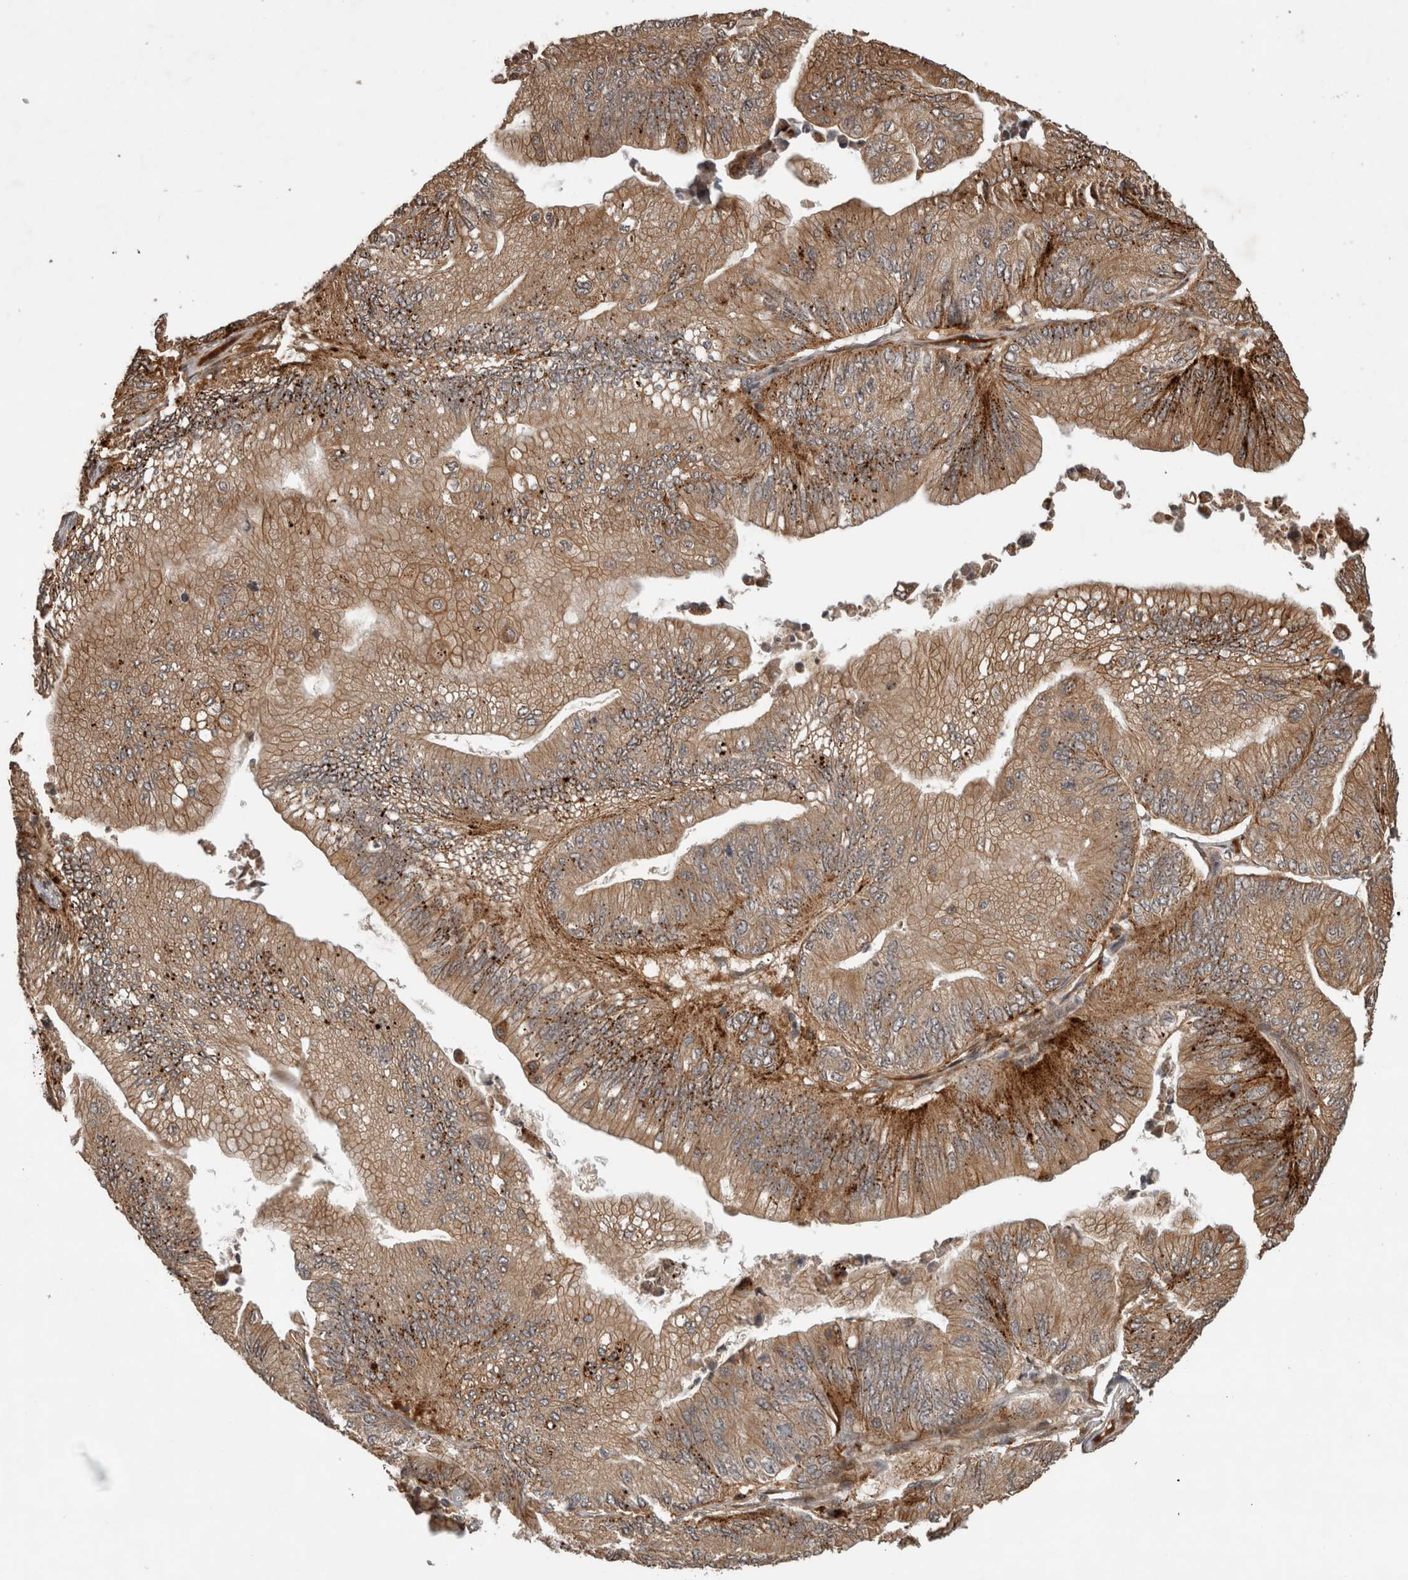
{"staining": {"intensity": "moderate", "quantity": ">75%", "location": "cytoplasmic/membranous"}, "tissue": "ovarian cancer", "cell_type": "Tumor cells", "image_type": "cancer", "snomed": [{"axis": "morphology", "description": "Cystadenocarcinoma, mucinous, NOS"}, {"axis": "topography", "description": "Ovary"}], "caption": "A micrograph of human ovarian cancer (mucinous cystadenocarcinoma) stained for a protein demonstrates moderate cytoplasmic/membranous brown staining in tumor cells. The protein of interest is shown in brown color, while the nuclei are stained blue.", "gene": "PITPNC1", "patient": {"sex": "female", "age": 61}}